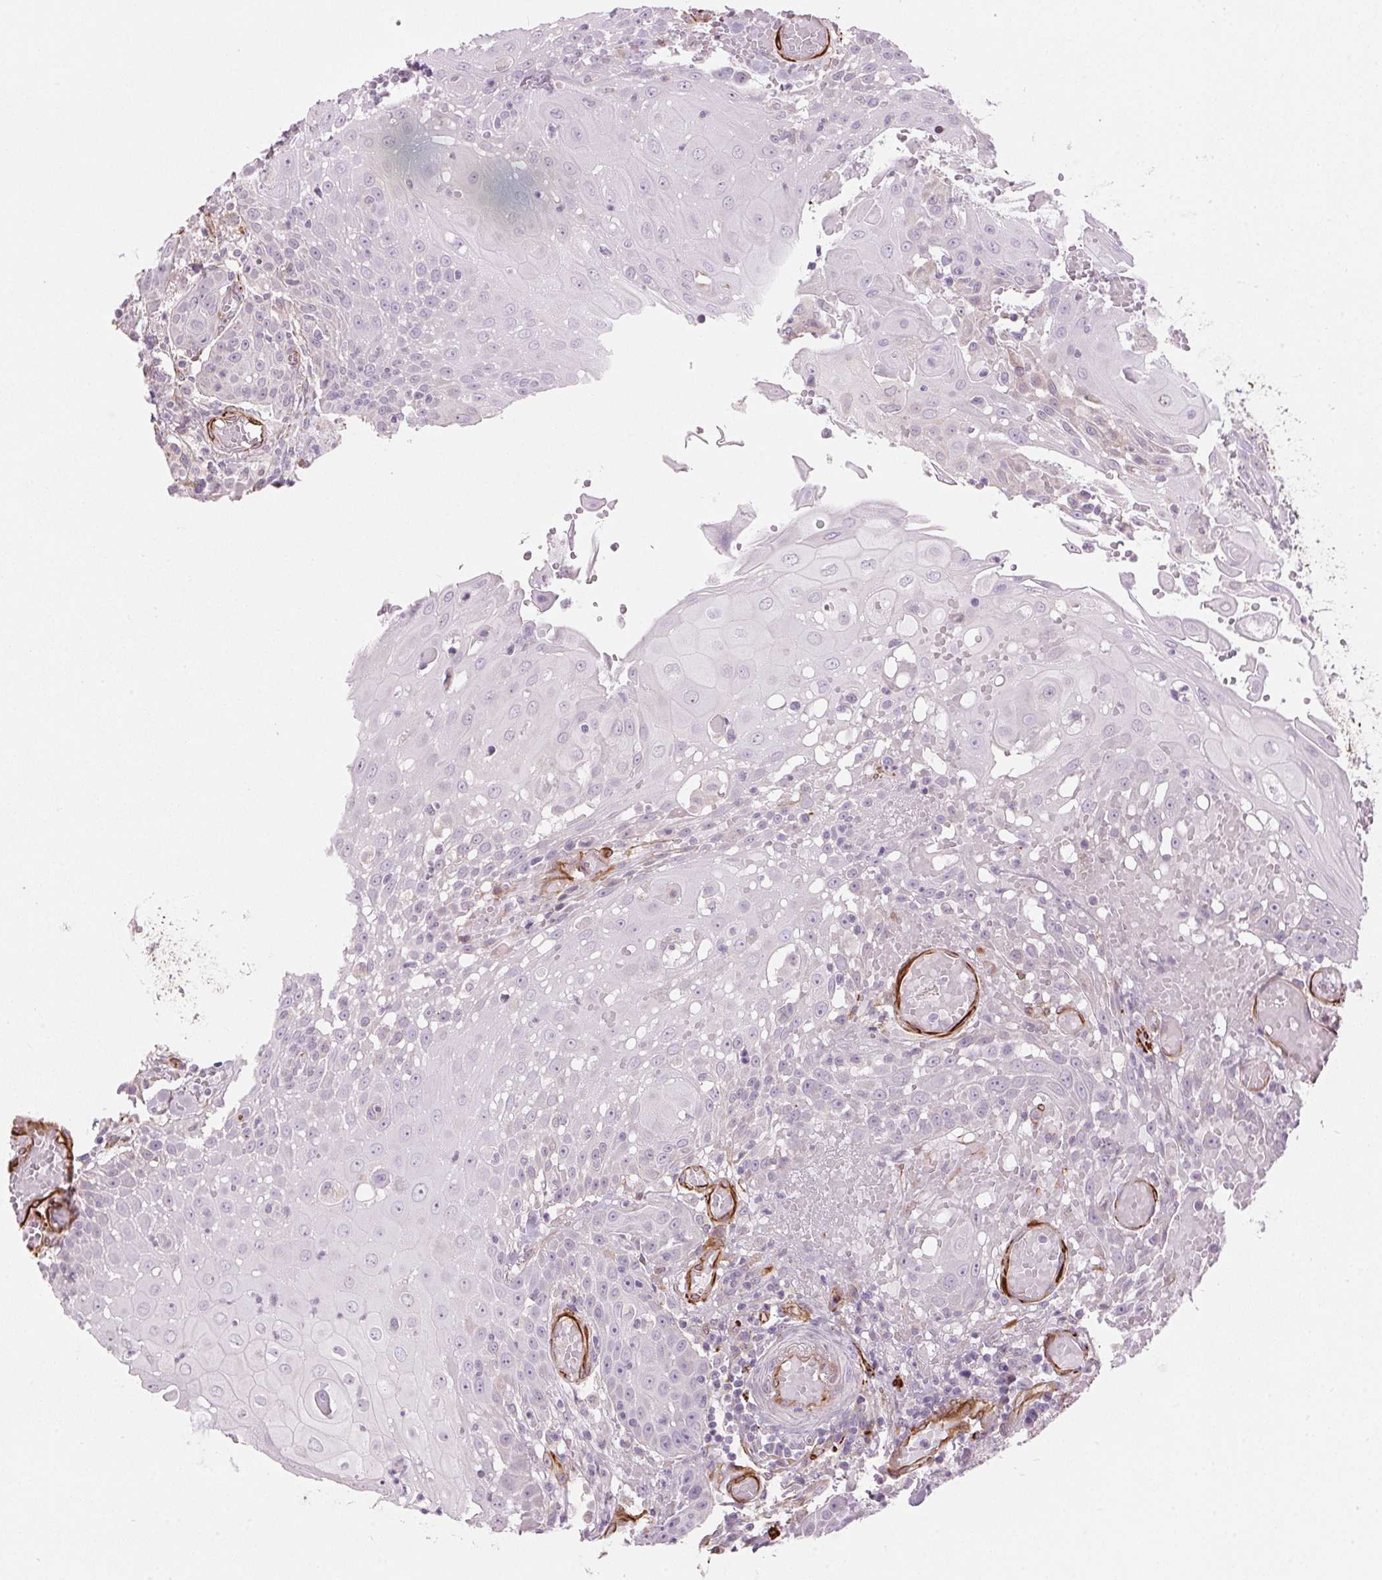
{"staining": {"intensity": "negative", "quantity": "none", "location": "none"}, "tissue": "head and neck cancer", "cell_type": "Tumor cells", "image_type": "cancer", "snomed": [{"axis": "morphology", "description": "Normal tissue, NOS"}, {"axis": "morphology", "description": "Squamous cell carcinoma, NOS"}, {"axis": "topography", "description": "Oral tissue"}, {"axis": "topography", "description": "Head-Neck"}], "caption": "Immunohistochemistry (IHC) of squamous cell carcinoma (head and neck) shows no positivity in tumor cells.", "gene": "CLPS", "patient": {"sex": "female", "age": 55}}